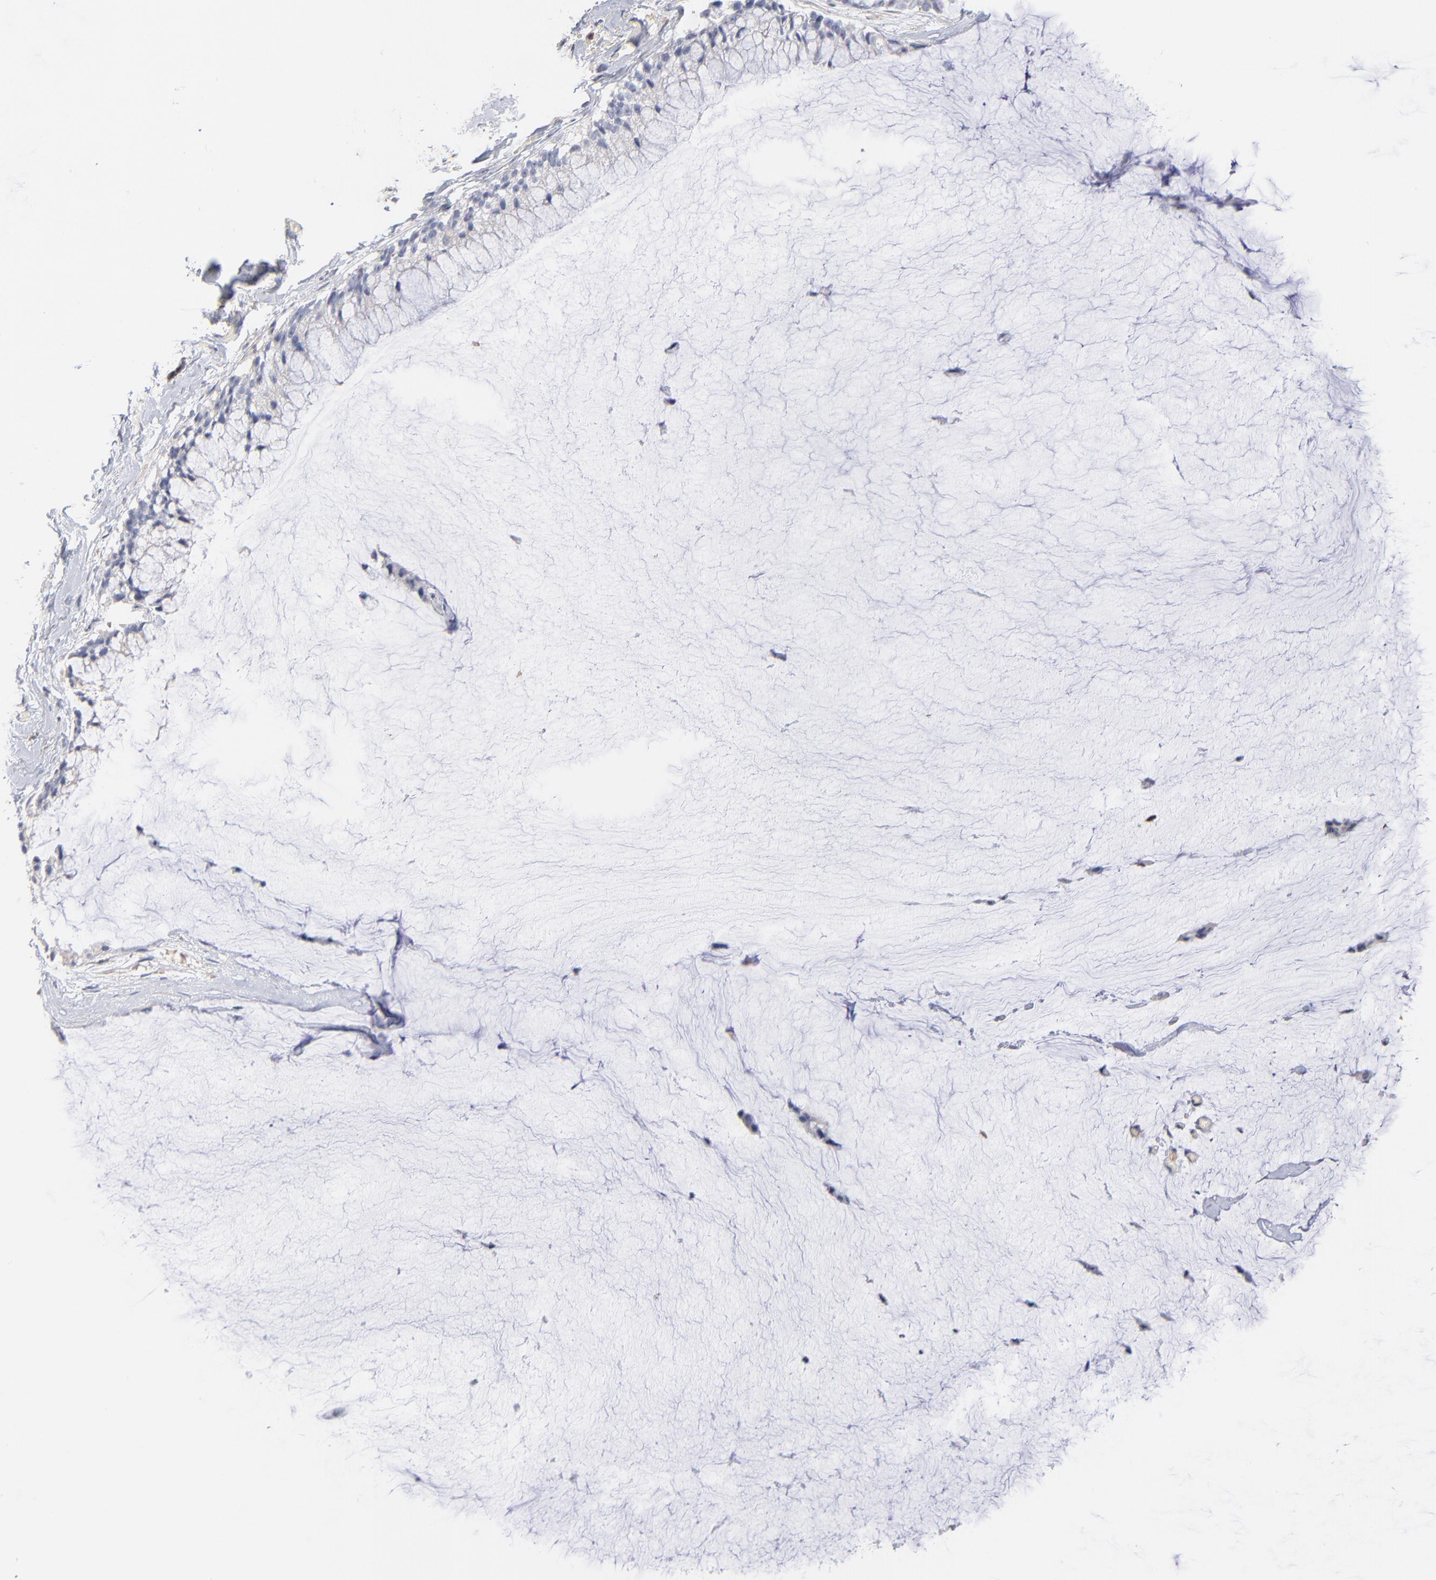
{"staining": {"intensity": "negative", "quantity": "none", "location": "none"}, "tissue": "ovarian cancer", "cell_type": "Tumor cells", "image_type": "cancer", "snomed": [{"axis": "morphology", "description": "Cystadenocarcinoma, mucinous, NOS"}, {"axis": "topography", "description": "Ovary"}], "caption": "Immunohistochemistry (IHC) of human ovarian cancer displays no positivity in tumor cells.", "gene": "WIPF1", "patient": {"sex": "female", "age": 39}}